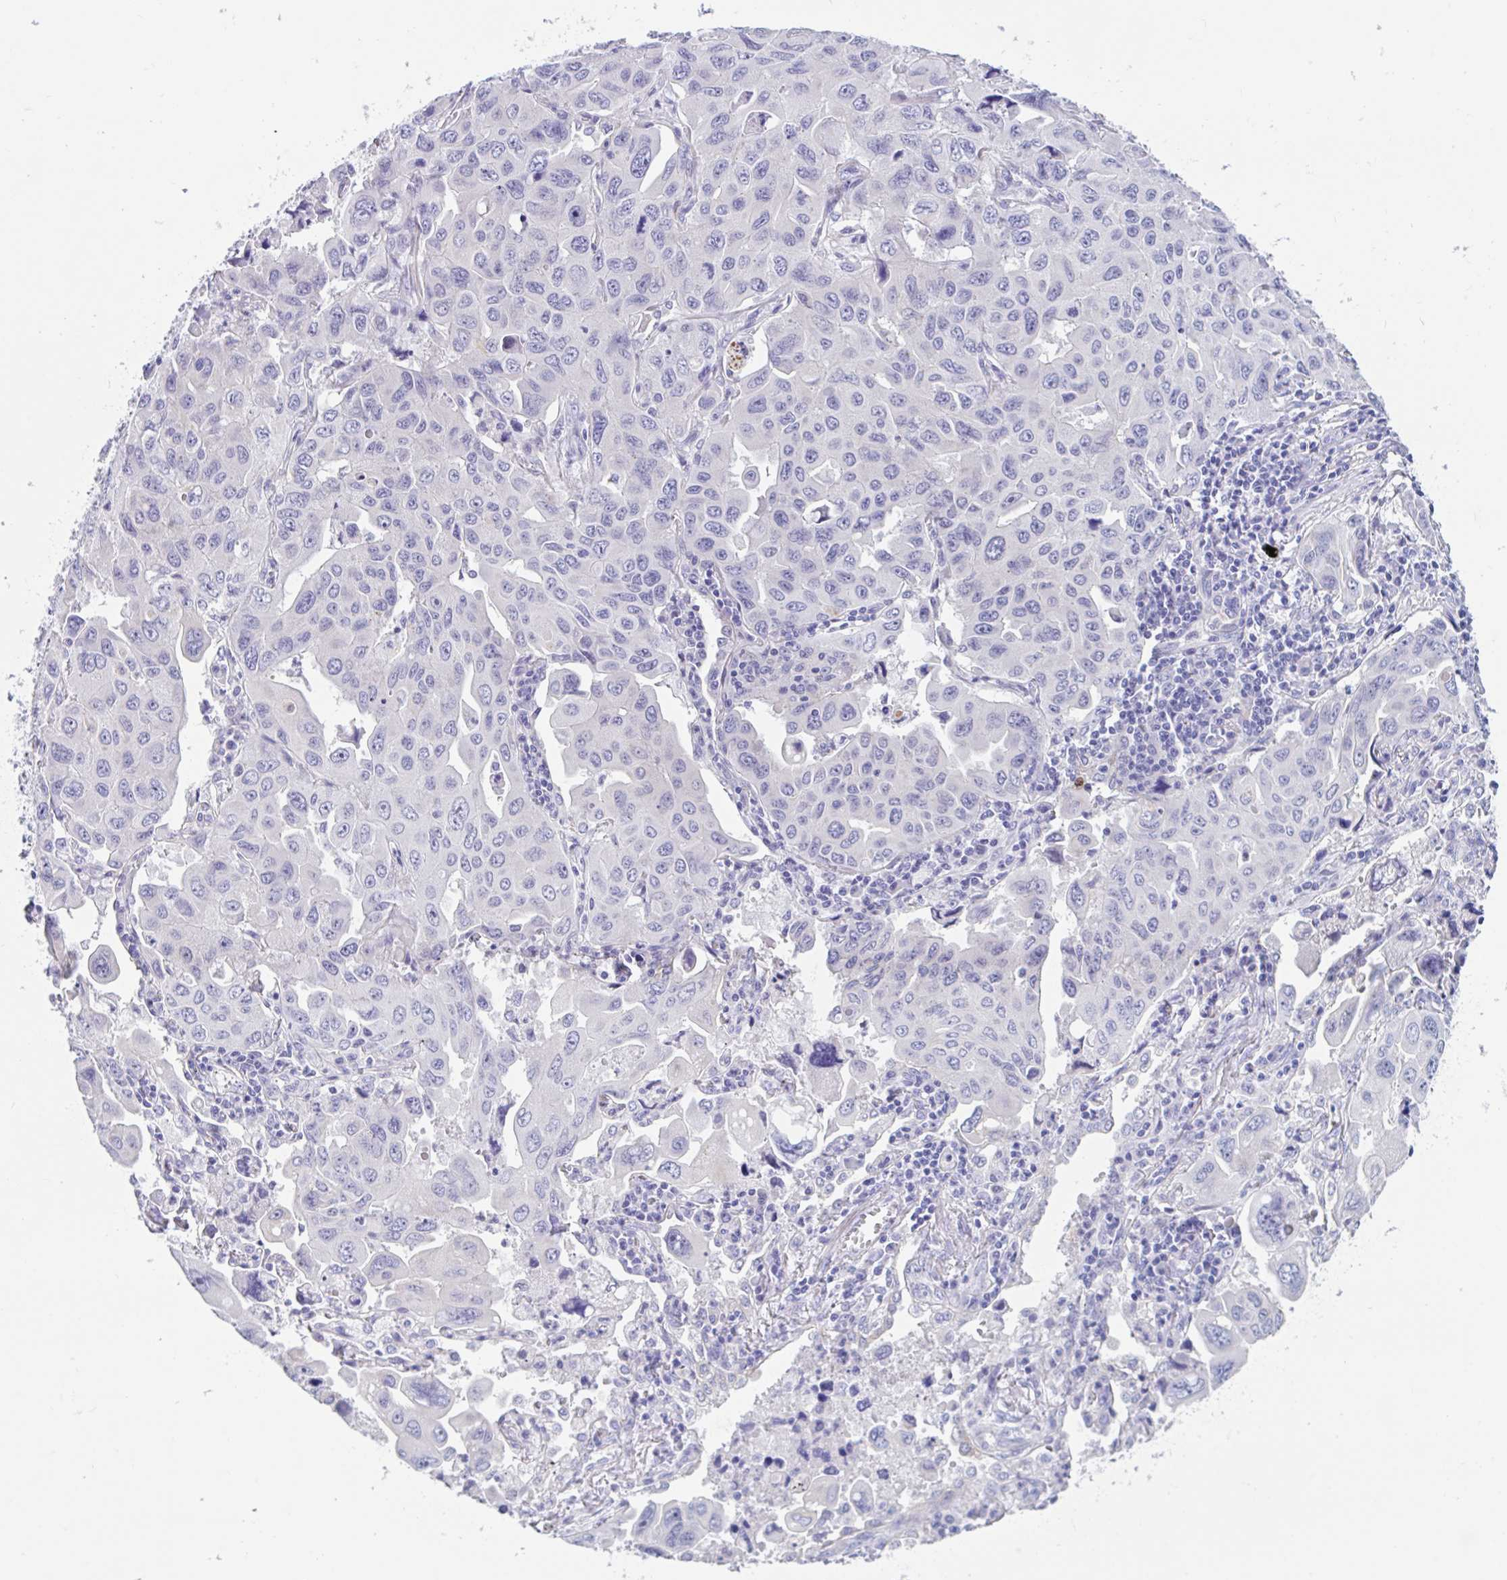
{"staining": {"intensity": "negative", "quantity": "none", "location": "none"}, "tissue": "lung cancer", "cell_type": "Tumor cells", "image_type": "cancer", "snomed": [{"axis": "morphology", "description": "Adenocarcinoma, NOS"}, {"axis": "topography", "description": "Lung"}], "caption": "The histopathology image shows no staining of tumor cells in adenocarcinoma (lung). The staining was performed using DAB (3,3'-diaminobenzidine) to visualize the protein expression in brown, while the nuclei were stained in blue with hematoxylin (Magnification: 20x).", "gene": "OR6N2", "patient": {"sex": "male", "age": 64}}